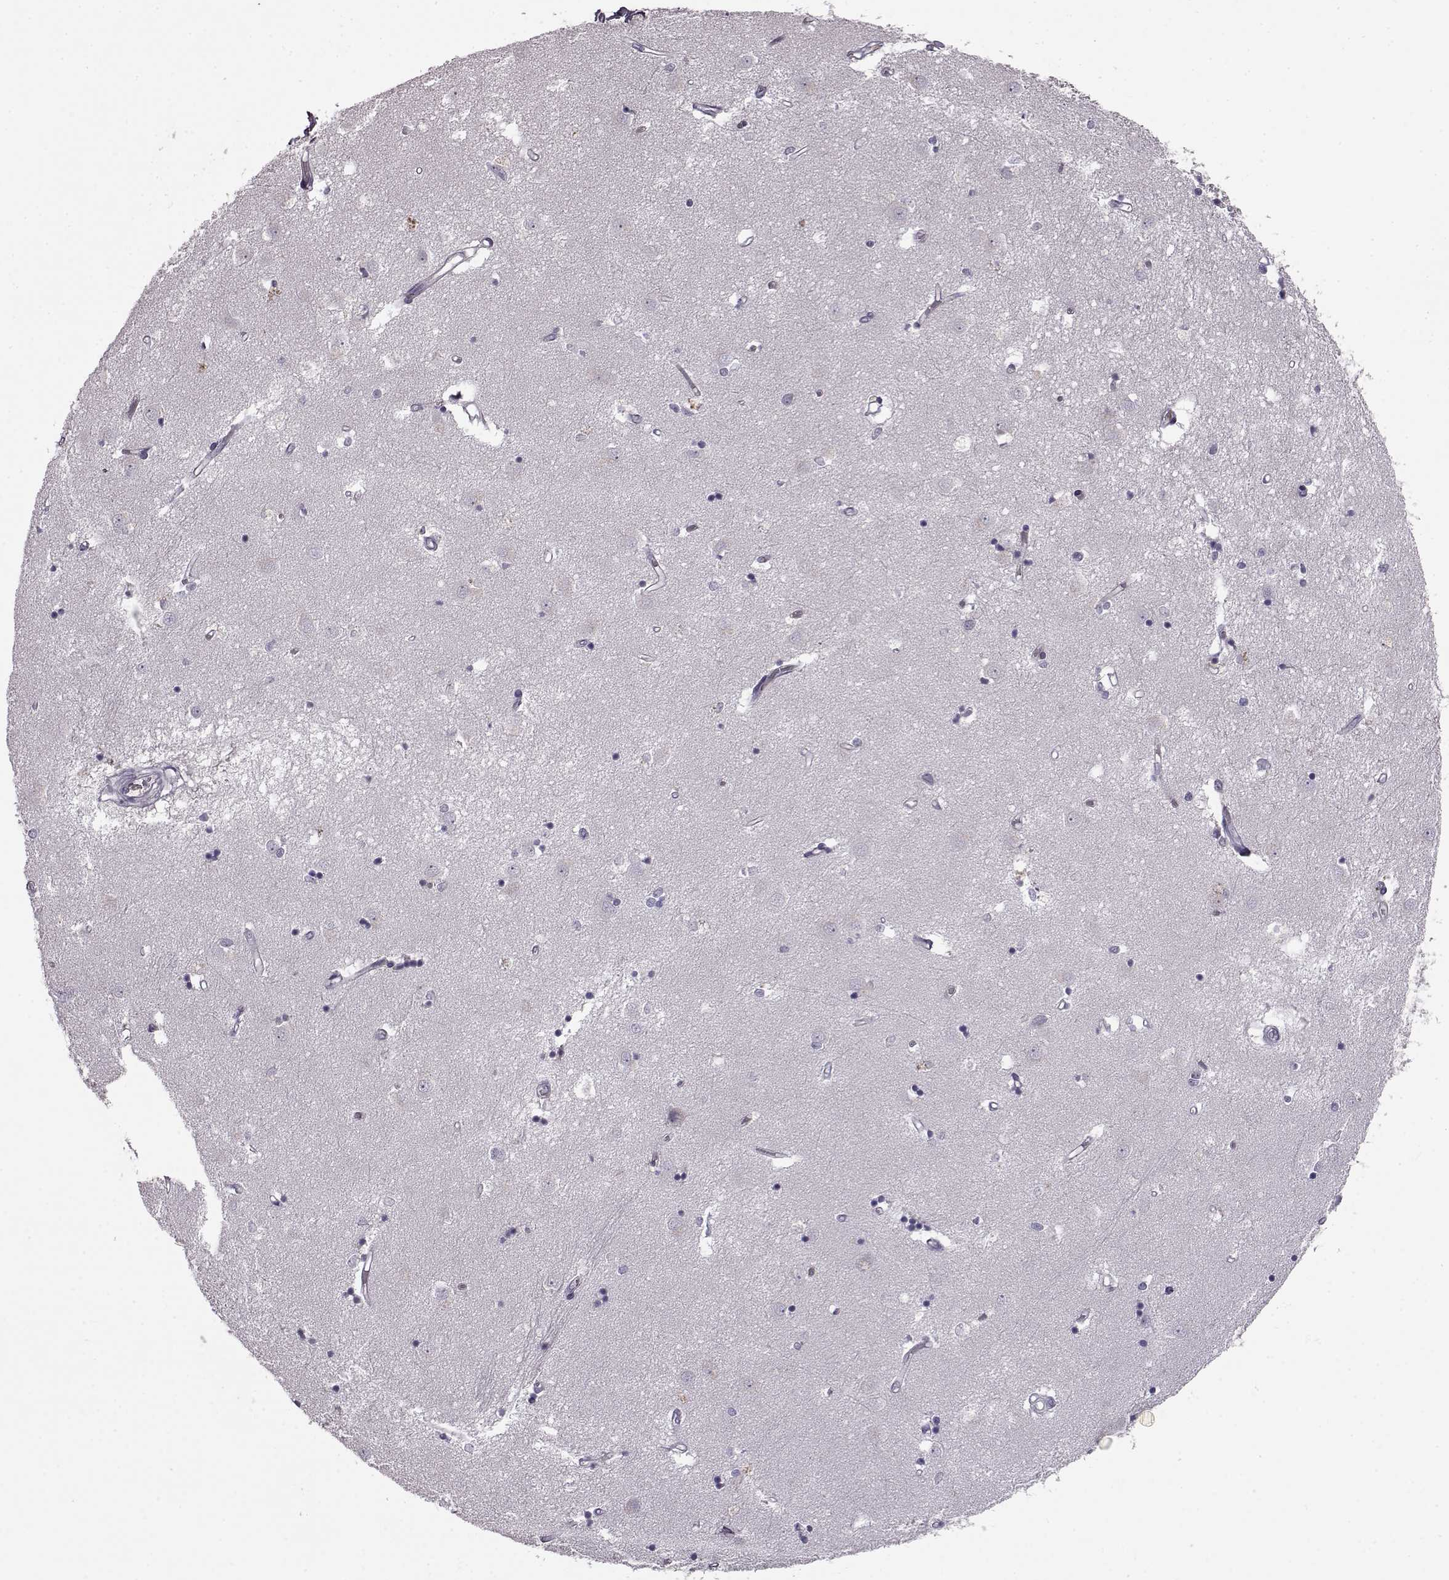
{"staining": {"intensity": "negative", "quantity": "none", "location": "none"}, "tissue": "caudate", "cell_type": "Glial cells", "image_type": "normal", "snomed": [{"axis": "morphology", "description": "Normal tissue, NOS"}, {"axis": "topography", "description": "Lateral ventricle wall"}], "caption": "The immunohistochemistry photomicrograph has no significant expression in glial cells of caudate. (Immunohistochemistry, brightfield microscopy, high magnification).", "gene": "PROP1", "patient": {"sex": "male", "age": 54}}